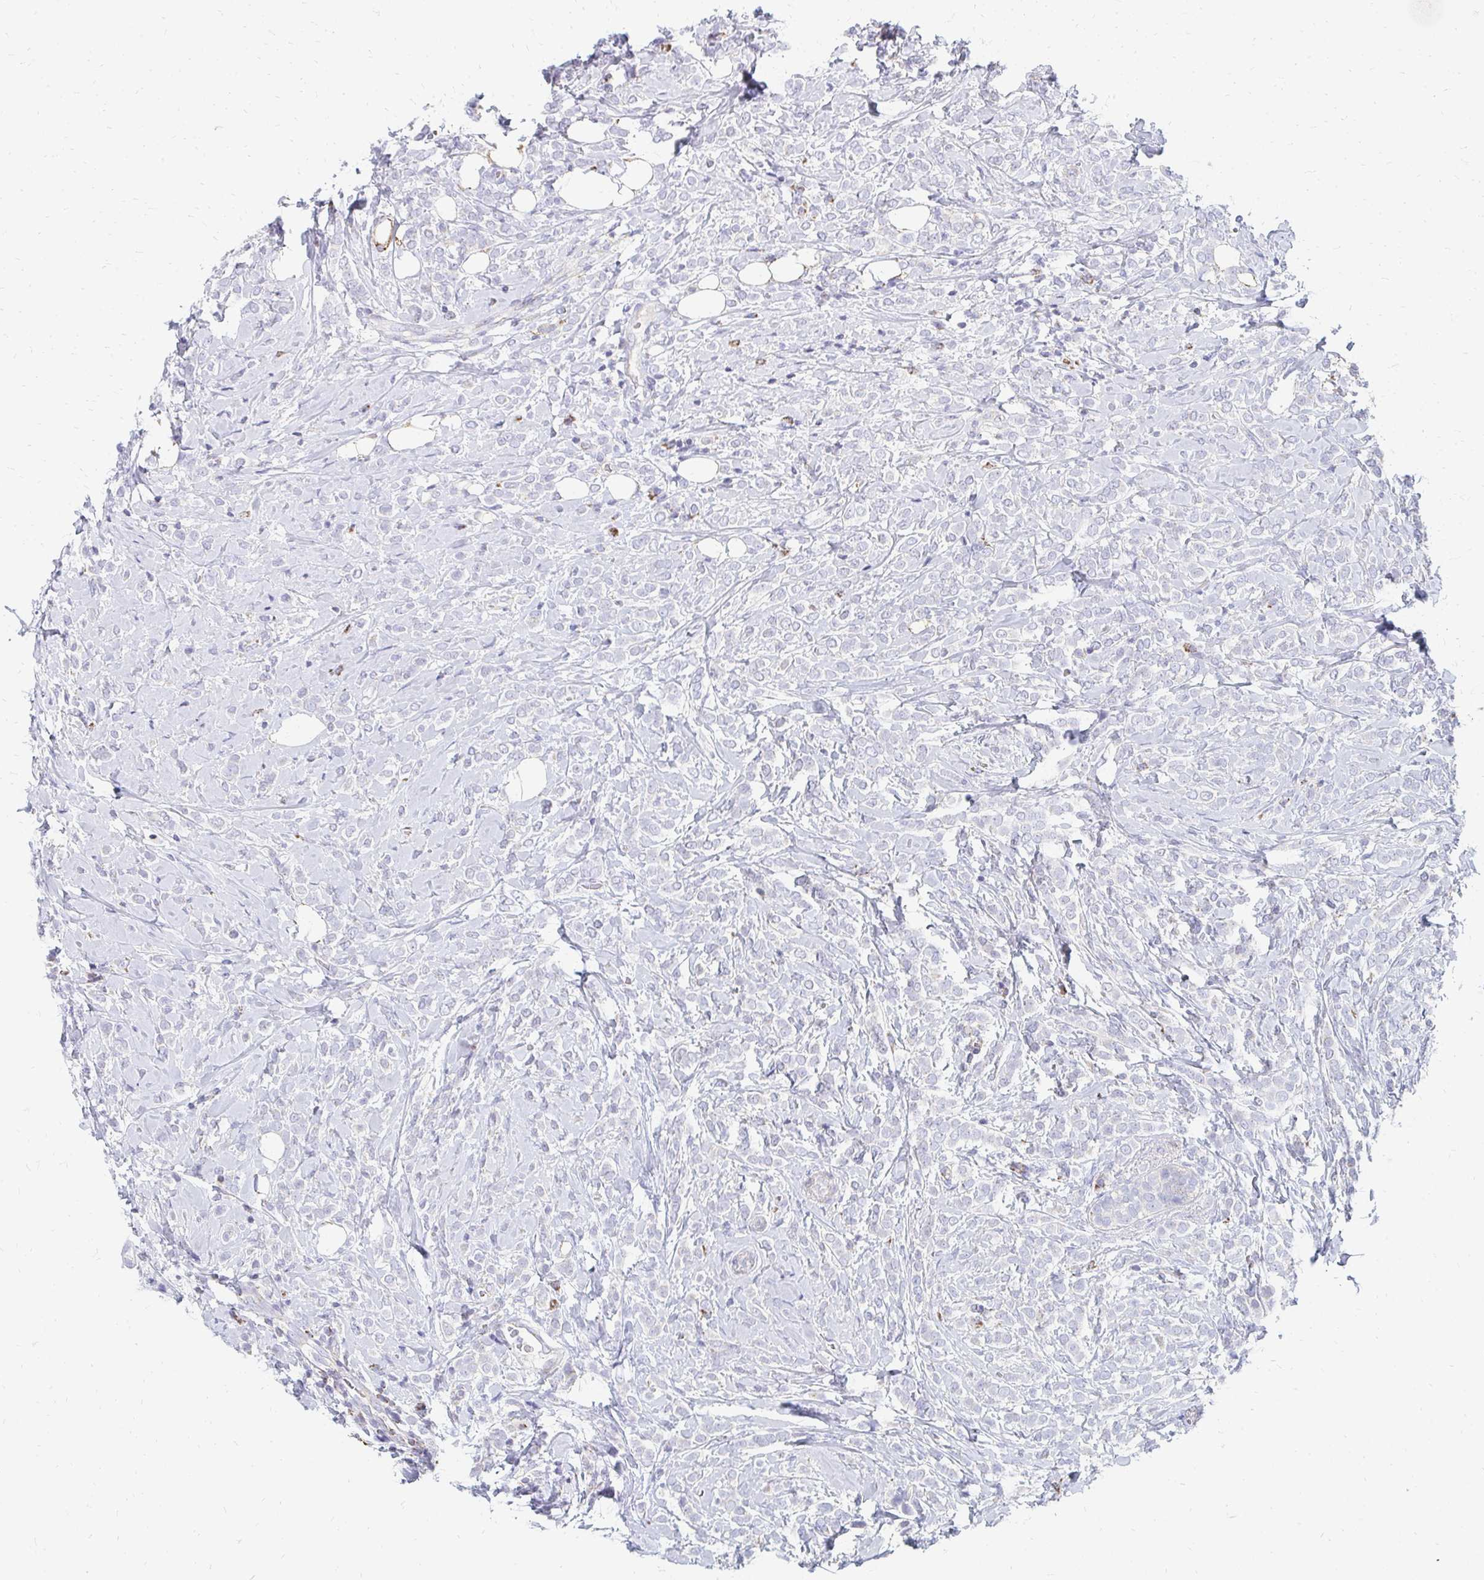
{"staining": {"intensity": "moderate", "quantity": "<25%", "location": "cytoplasmic/membranous"}, "tissue": "breast cancer", "cell_type": "Tumor cells", "image_type": "cancer", "snomed": [{"axis": "morphology", "description": "Lobular carcinoma"}, {"axis": "topography", "description": "Breast"}], "caption": "Breast cancer (lobular carcinoma) stained with a protein marker demonstrates moderate staining in tumor cells.", "gene": "OR10V1", "patient": {"sex": "female", "age": 49}}